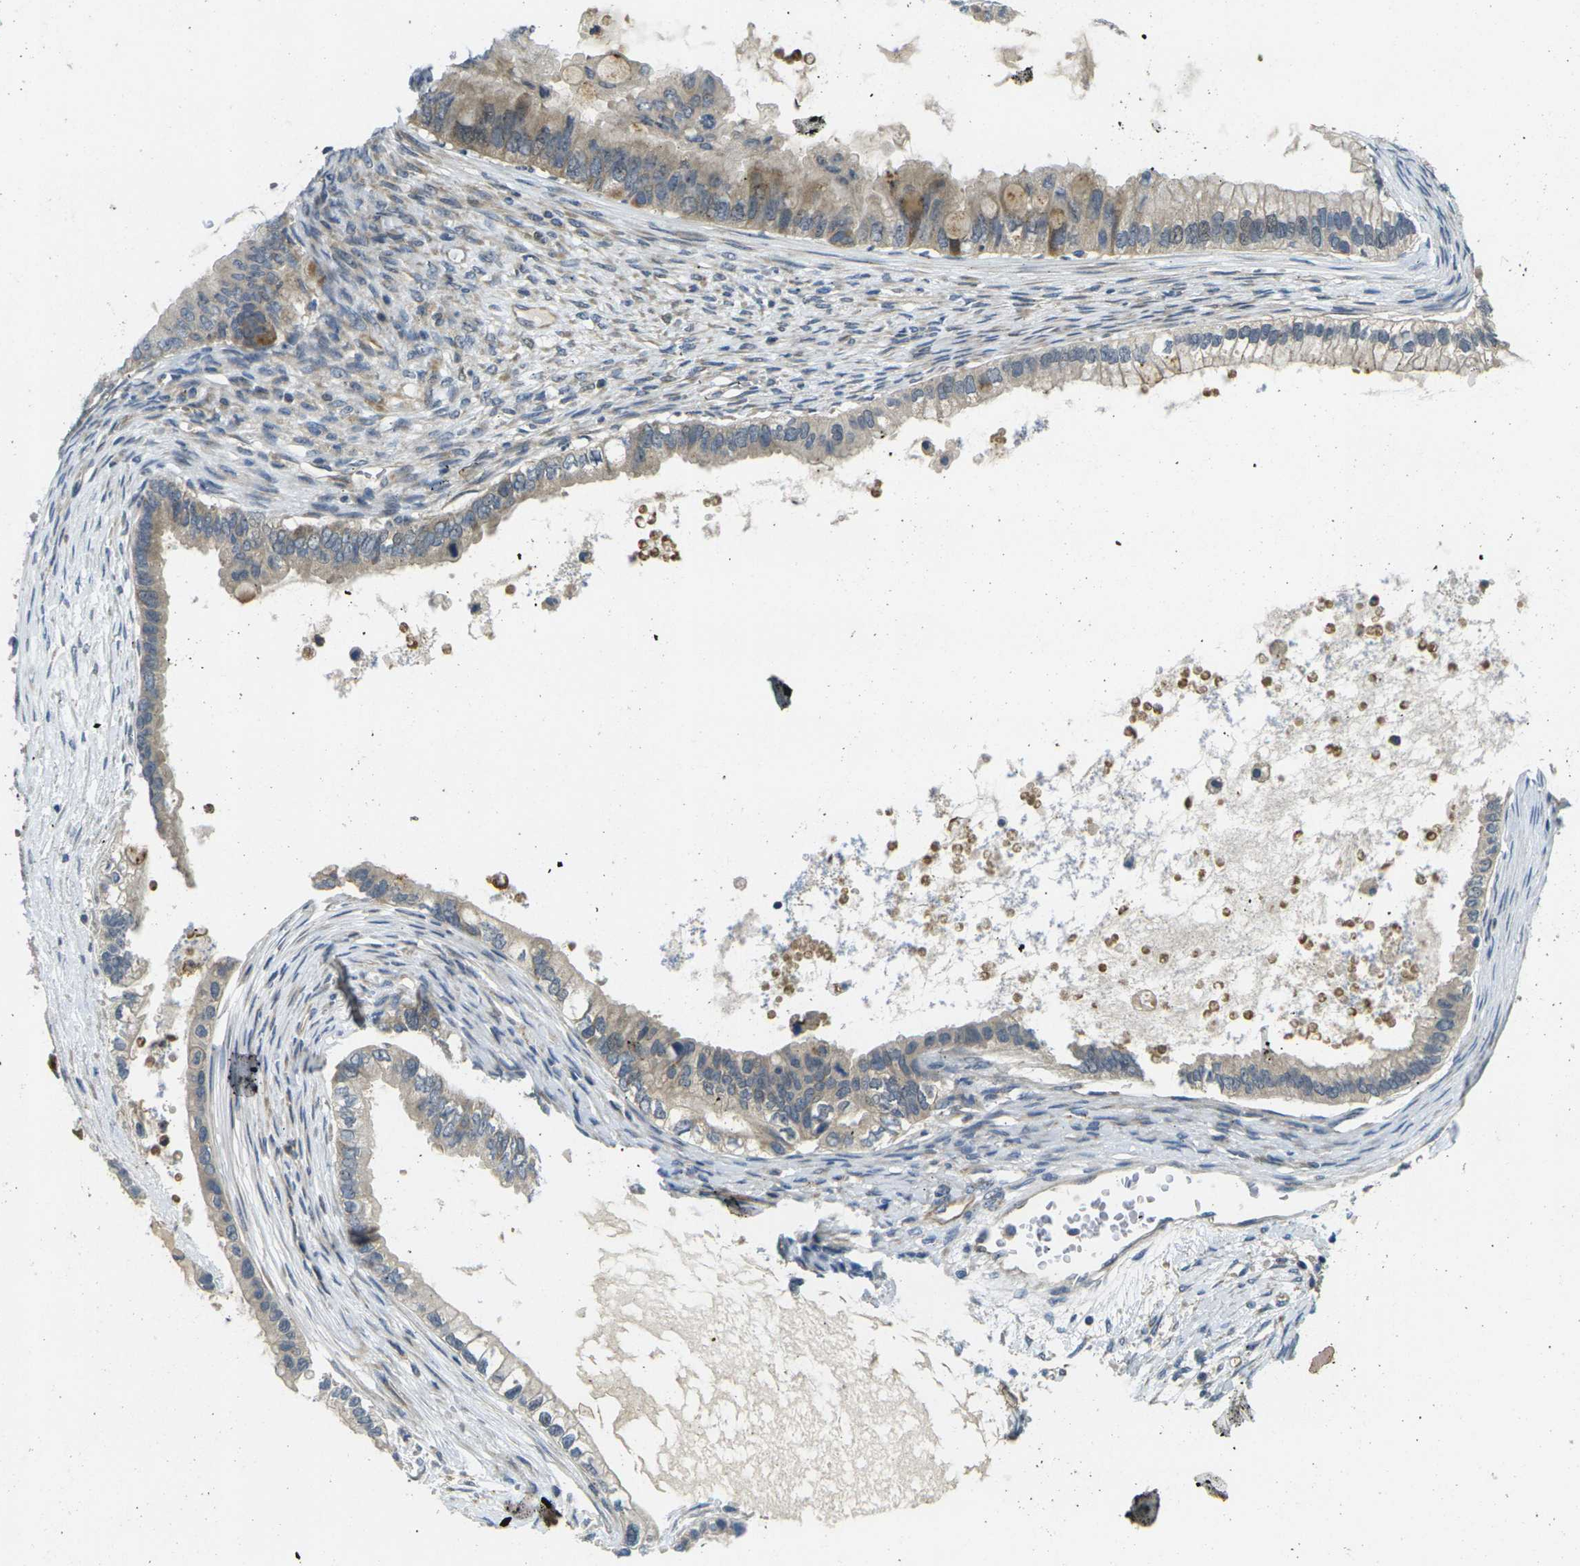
{"staining": {"intensity": "moderate", "quantity": "25%-75%", "location": "cytoplasmic/membranous"}, "tissue": "ovarian cancer", "cell_type": "Tumor cells", "image_type": "cancer", "snomed": [{"axis": "morphology", "description": "Cystadenocarcinoma, mucinous, NOS"}, {"axis": "topography", "description": "Ovary"}], "caption": "Protein staining of ovarian mucinous cystadenocarcinoma tissue reveals moderate cytoplasmic/membranous expression in about 25%-75% of tumor cells. The staining is performed using DAB (3,3'-diaminobenzidine) brown chromogen to label protein expression. The nuclei are counter-stained blue using hematoxylin.", "gene": "MINAR2", "patient": {"sex": "female", "age": 80}}